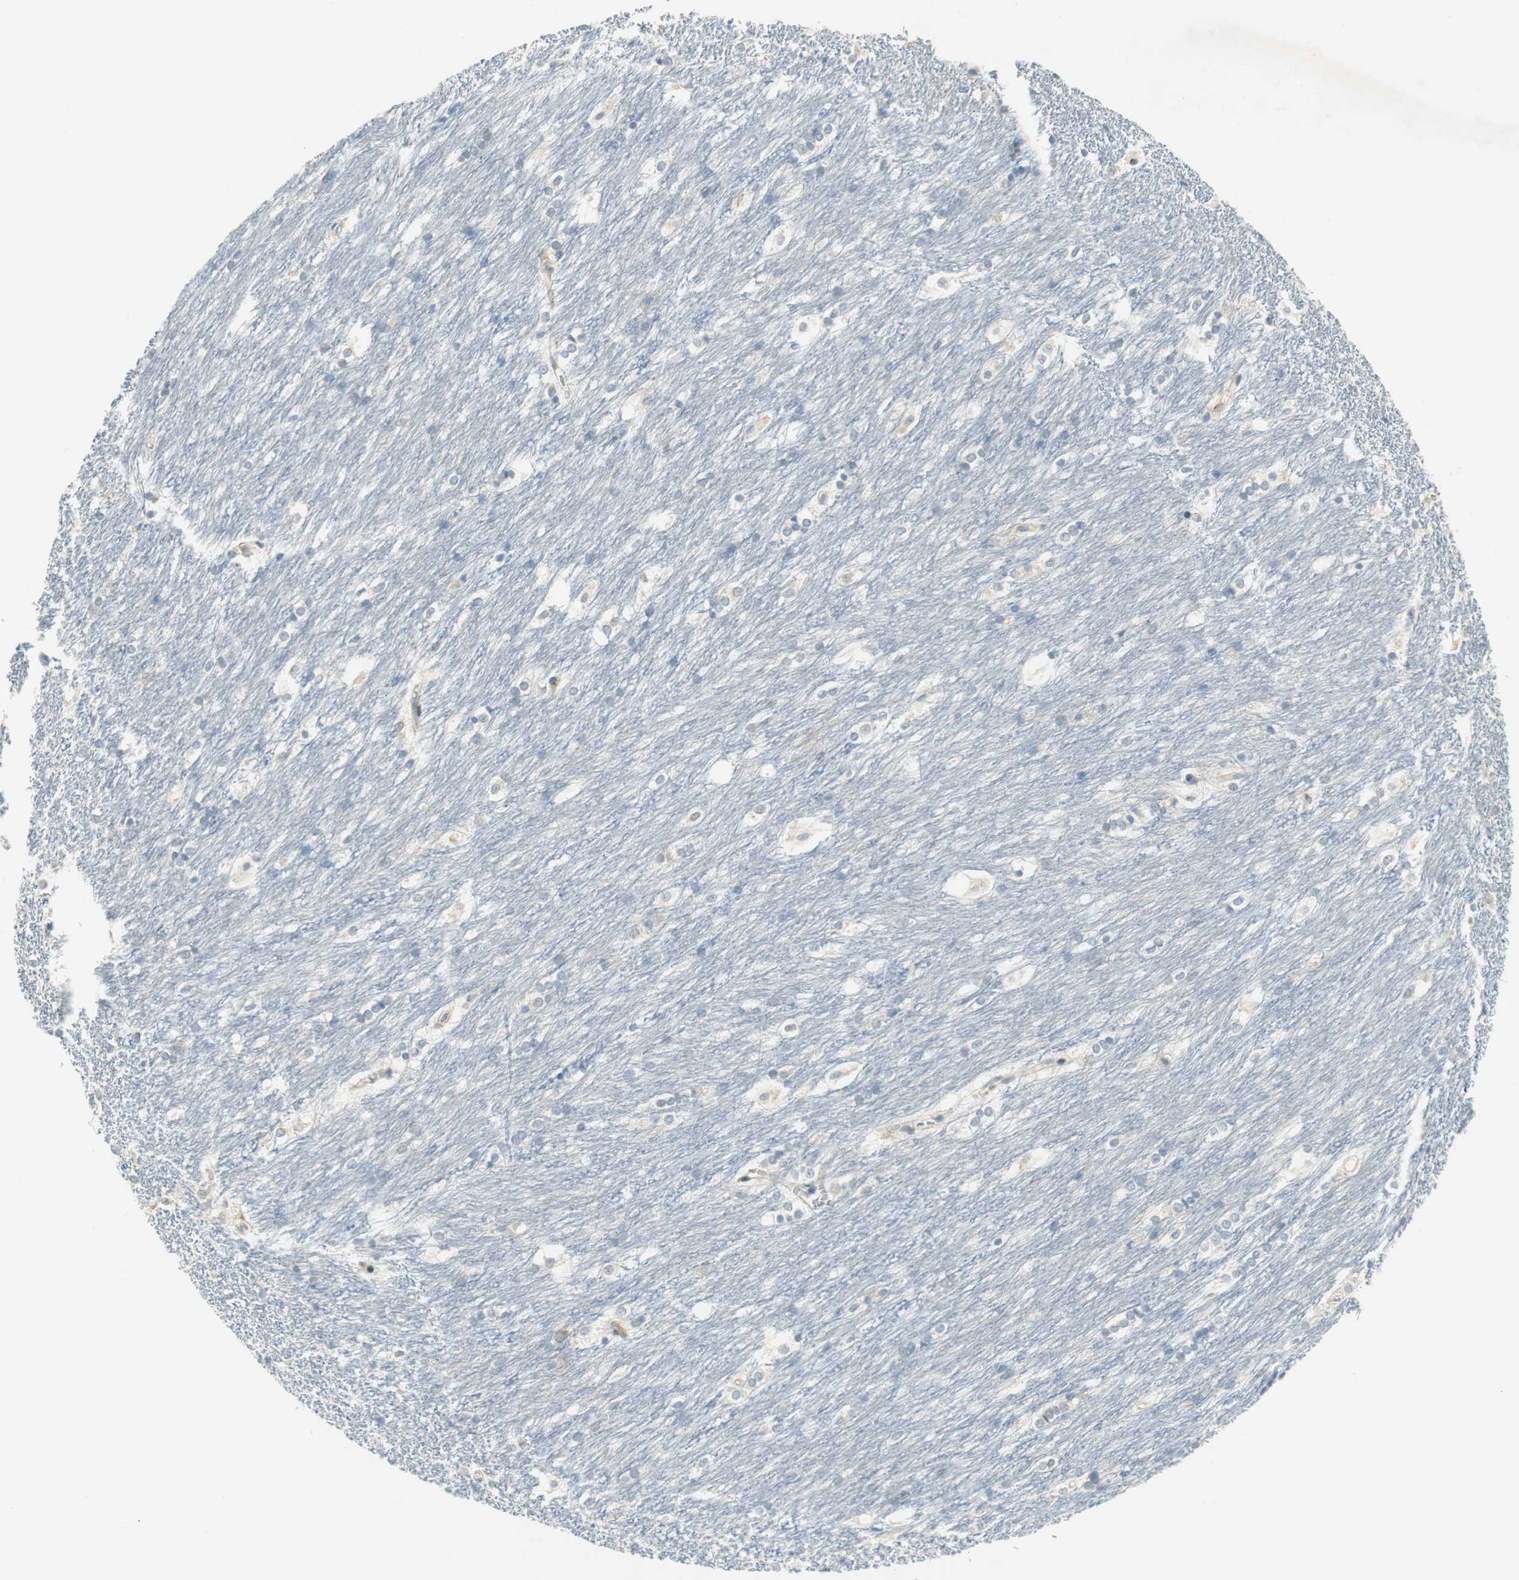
{"staining": {"intensity": "negative", "quantity": "none", "location": "none"}, "tissue": "caudate", "cell_type": "Glial cells", "image_type": "normal", "snomed": [{"axis": "morphology", "description": "Normal tissue, NOS"}, {"axis": "topography", "description": "Lateral ventricle wall"}], "caption": "Protein analysis of benign caudate demonstrates no significant expression in glial cells. The staining is performed using DAB (3,3'-diaminobenzidine) brown chromogen with nuclei counter-stained in using hematoxylin.", "gene": "PCDHB15", "patient": {"sex": "female", "age": 19}}